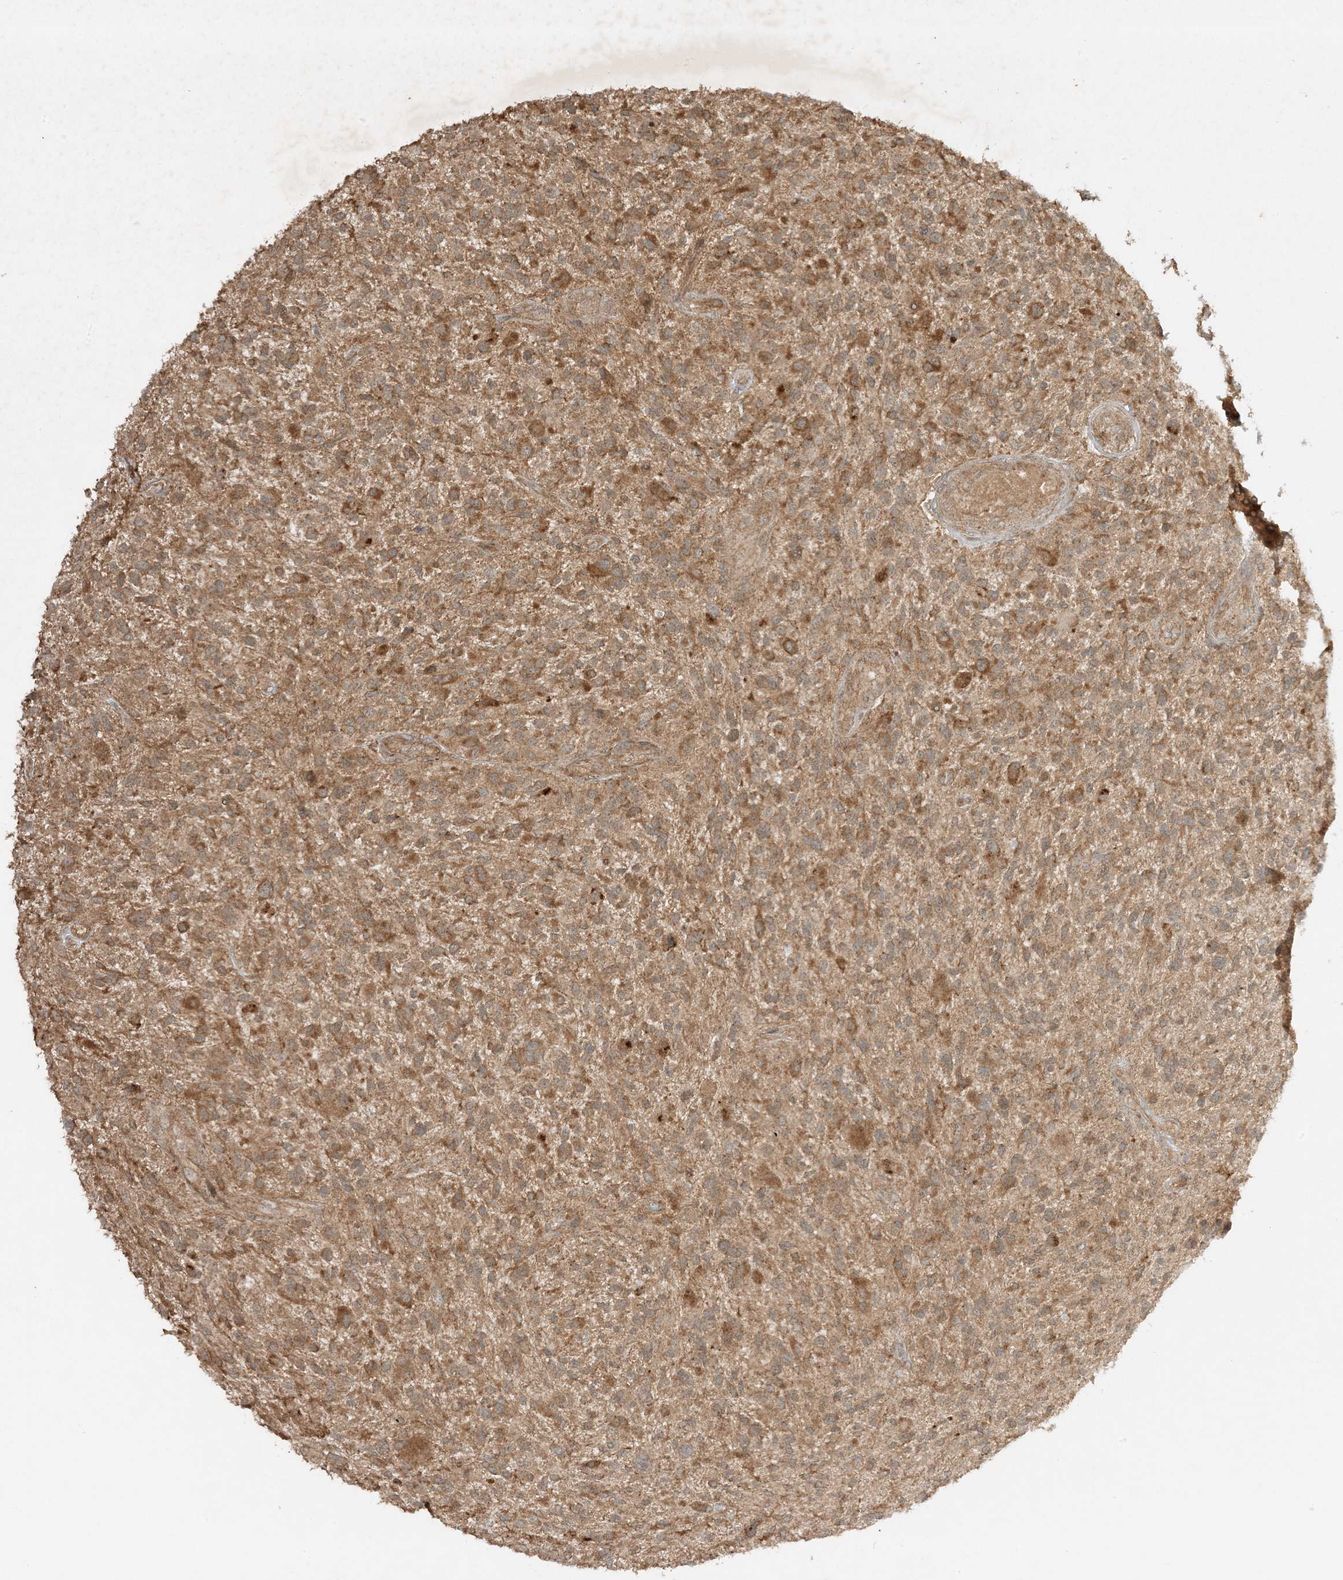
{"staining": {"intensity": "moderate", "quantity": ">75%", "location": "cytoplasmic/membranous"}, "tissue": "glioma", "cell_type": "Tumor cells", "image_type": "cancer", "snomed": [{"axis": "morphology", "description": "Glioma, malignant, High grade"}, {"axis": "topography", "description": "Brain"}], "caption": "Moderate cytoplasmic/membranous positivity for a protein is present in approximately >75% of tumor cells of glioma using immunohistochemistry (IHC).", "gene": "XRN1", "patient": {"sex": "male", "age": 47}}